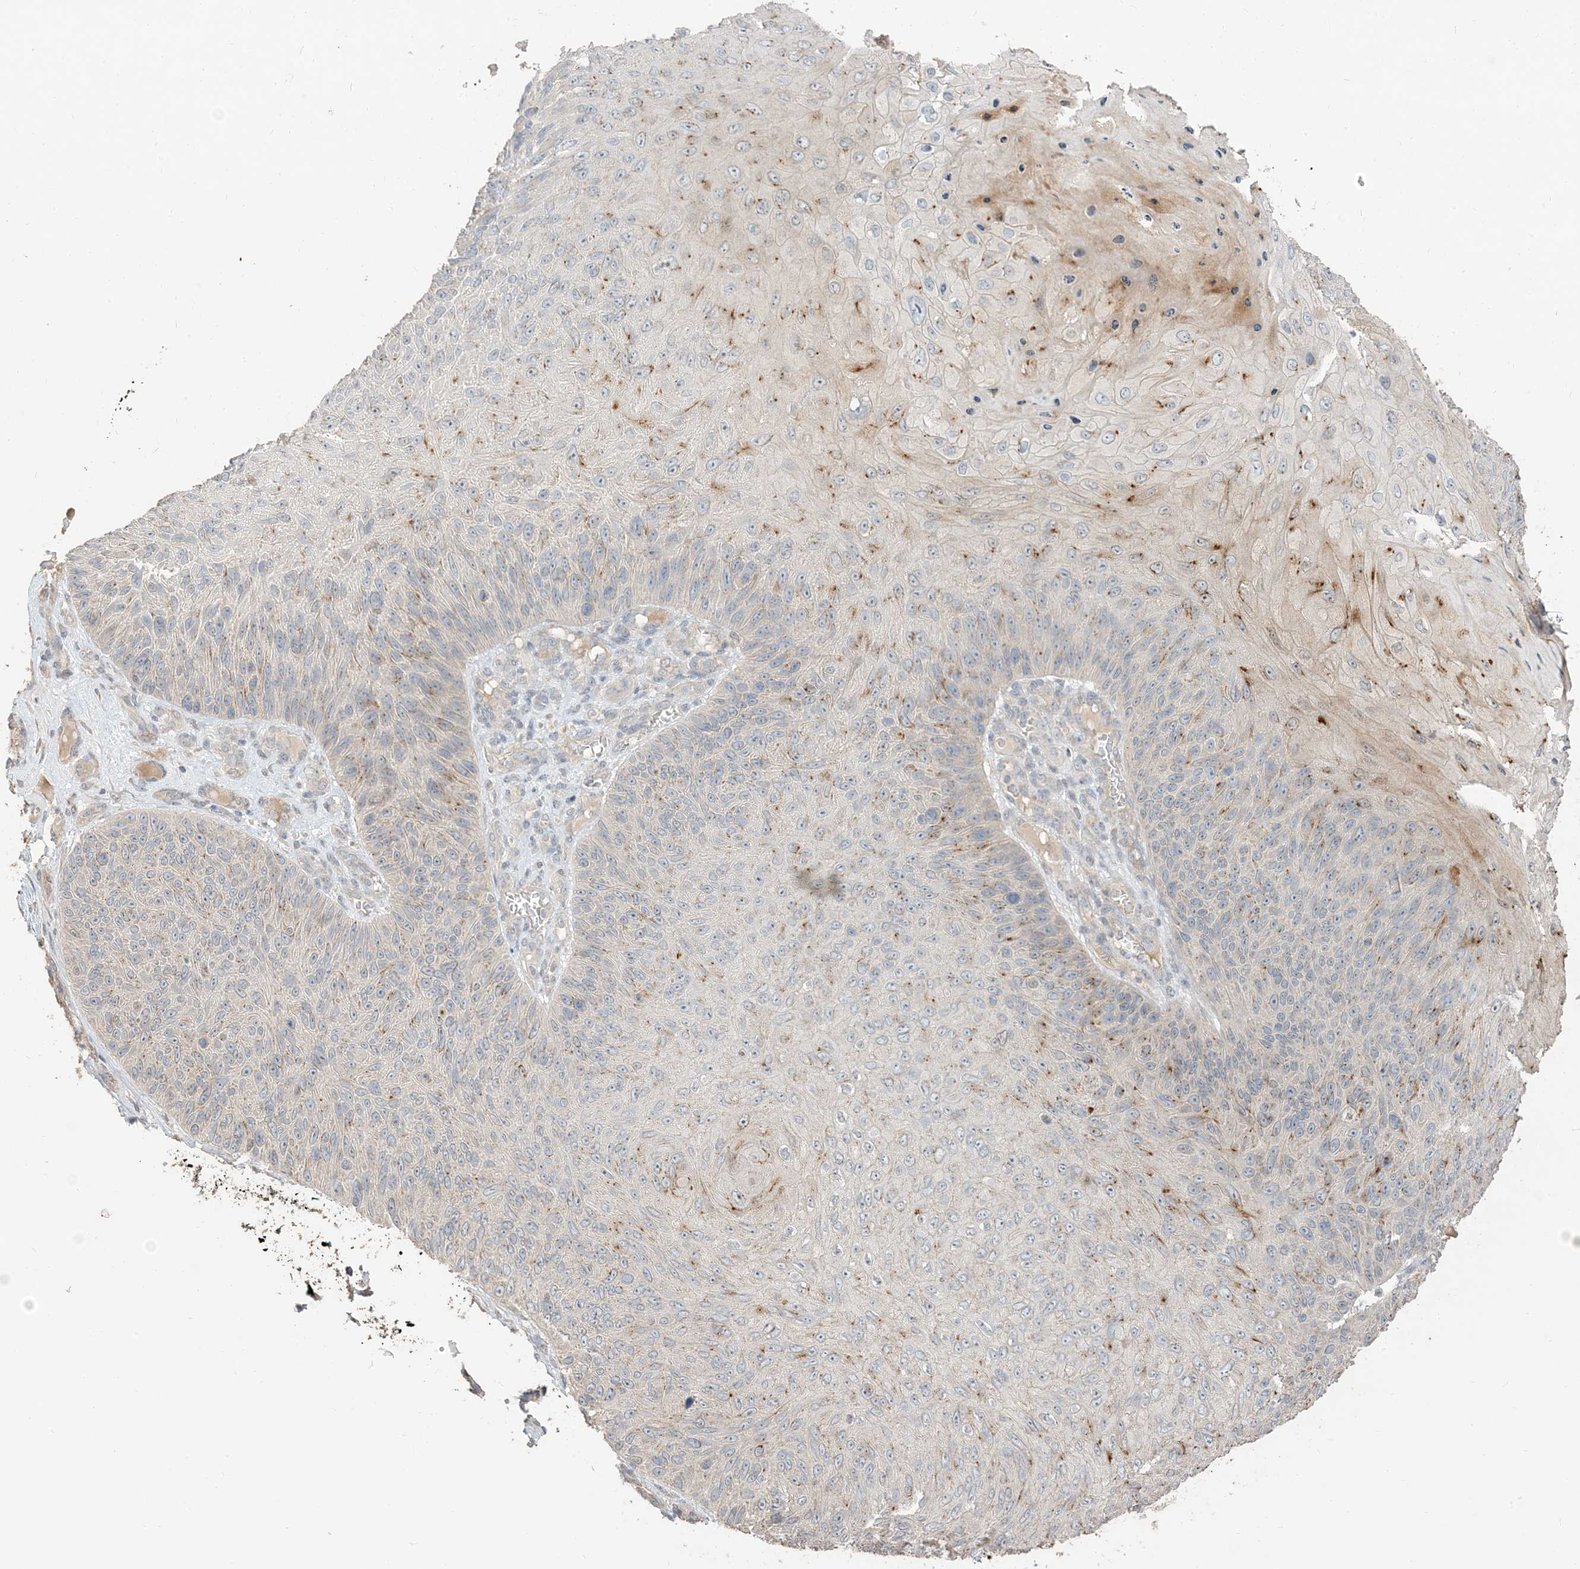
{"staining": {"intensity": "moderate", "quantity": "<25%", "location": "cytoplasmic/membranous"}, "tissue": "skin cancer", "cell_type": "Tumor cells", "image_type": "cancer", "snomed": [{"axis": "morphology", "description": "Squamous cell carcinoma, NOS"}, {"axis": "topography", "description": "Skin"}], "caption": "Protein expression analysis of human skin squamous cell carcinoma reveals moderate cytoplasmic/membranous positivity in approximately <25% of tumor cells. The protein of interest is stained brown, and the nuclei are stained in blue (DAB IHC with brightfield microscopy, high magnification).", "gene": "RNF175", "patient": {"sex": "female", "age": 88}}